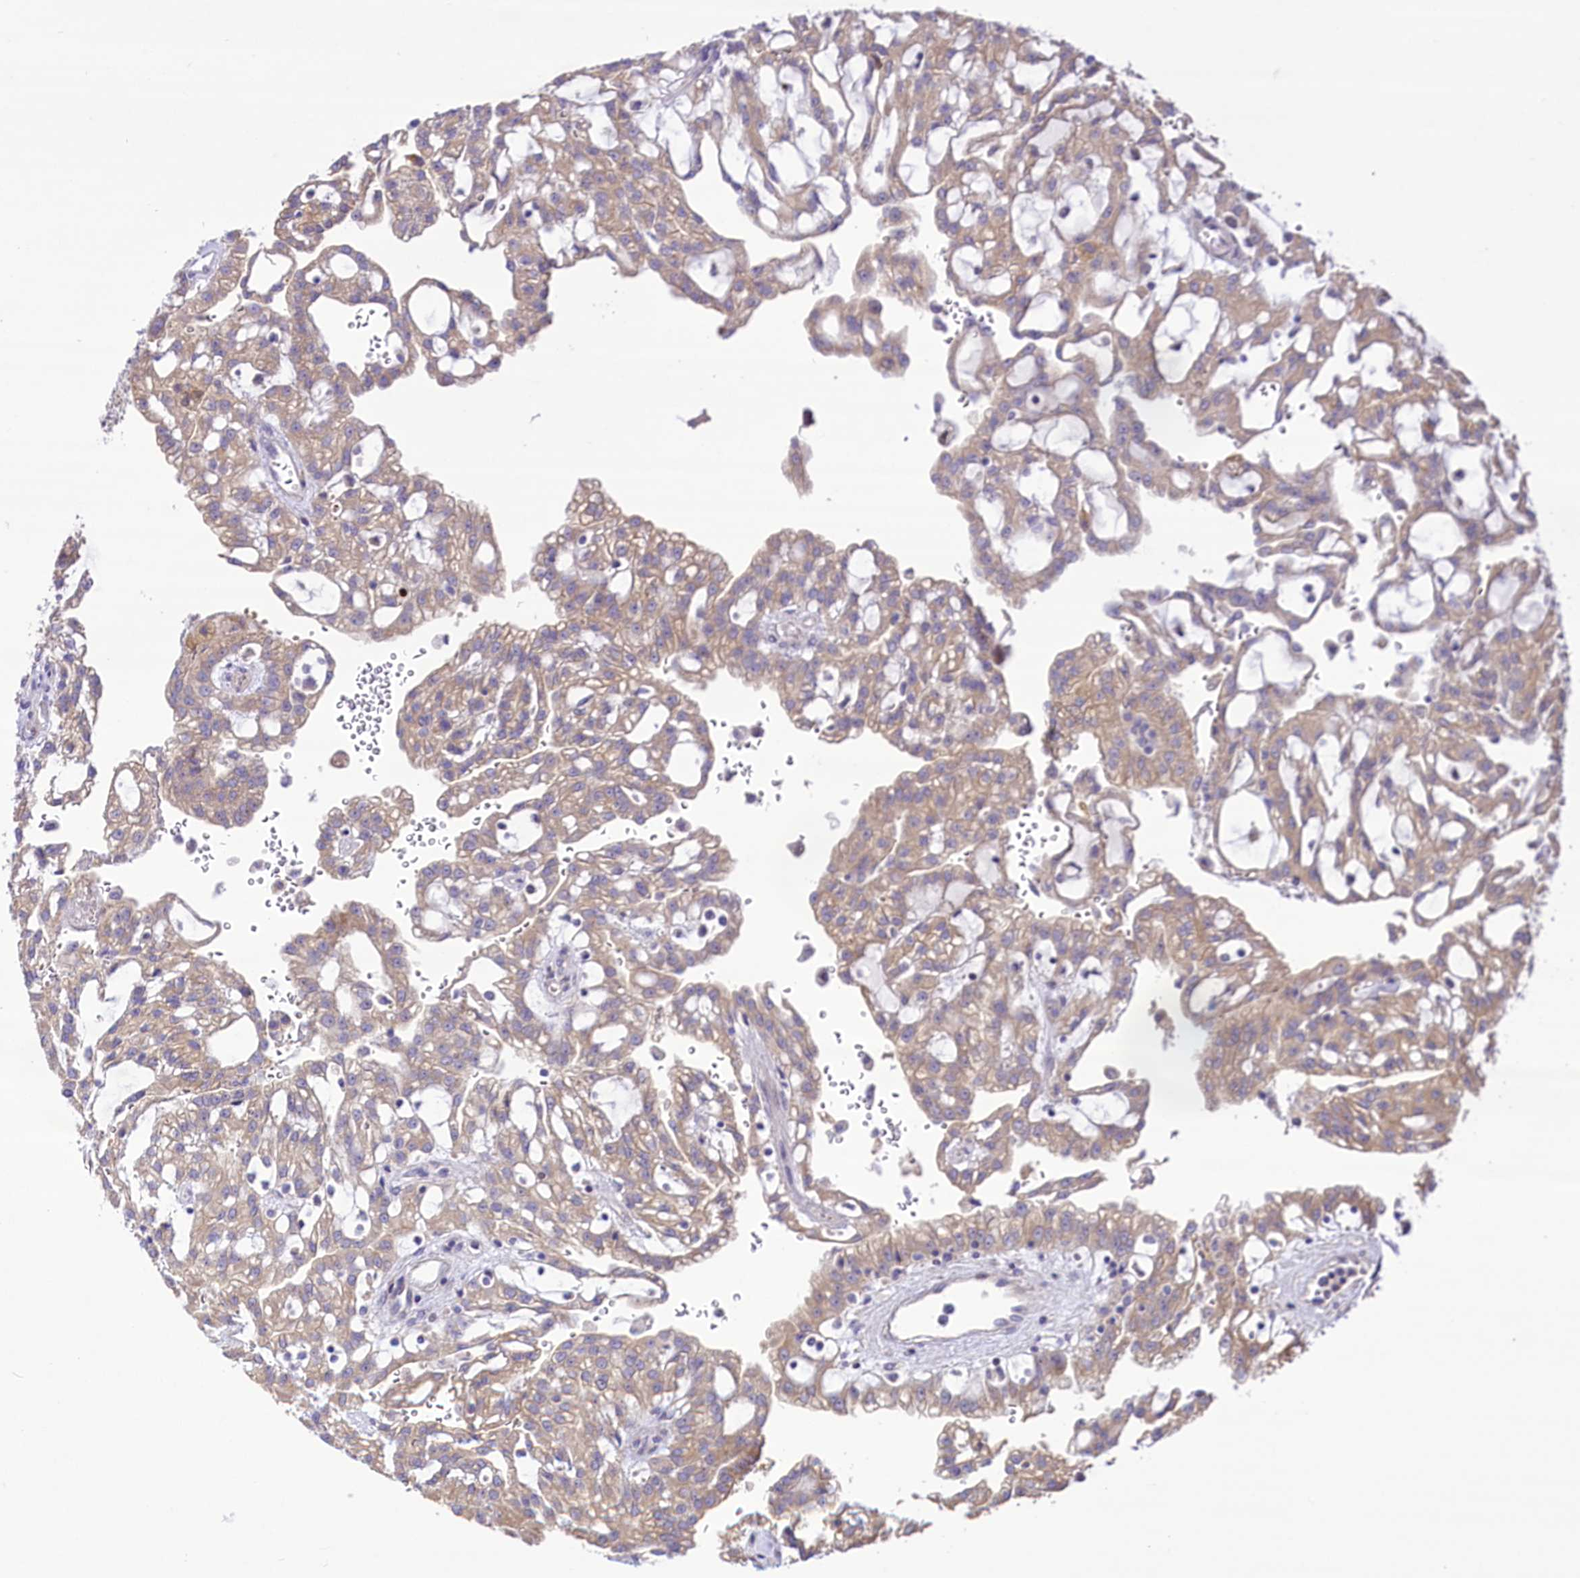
{"staining": {"intensity": "moderate", "quantity": ">75%", "location": "cytoplasmic/membranous"}, "tissue": "renal cancer", "cell_type": "Tumor cells", "image_type": "cancer", "snomed": [{"axis": "morphology", "description": "Adenocarcinoma, NOS"}, {"axis": "topography", "description": "Kidney"}], "caption": "A histopathology image of human renal cancer stained for a protein reveals moderate cytoplasmic/membranous brown staining in tumor cells.", "gene": "ZC3H12C", "patient": {"sex": "male", "age": 63}}